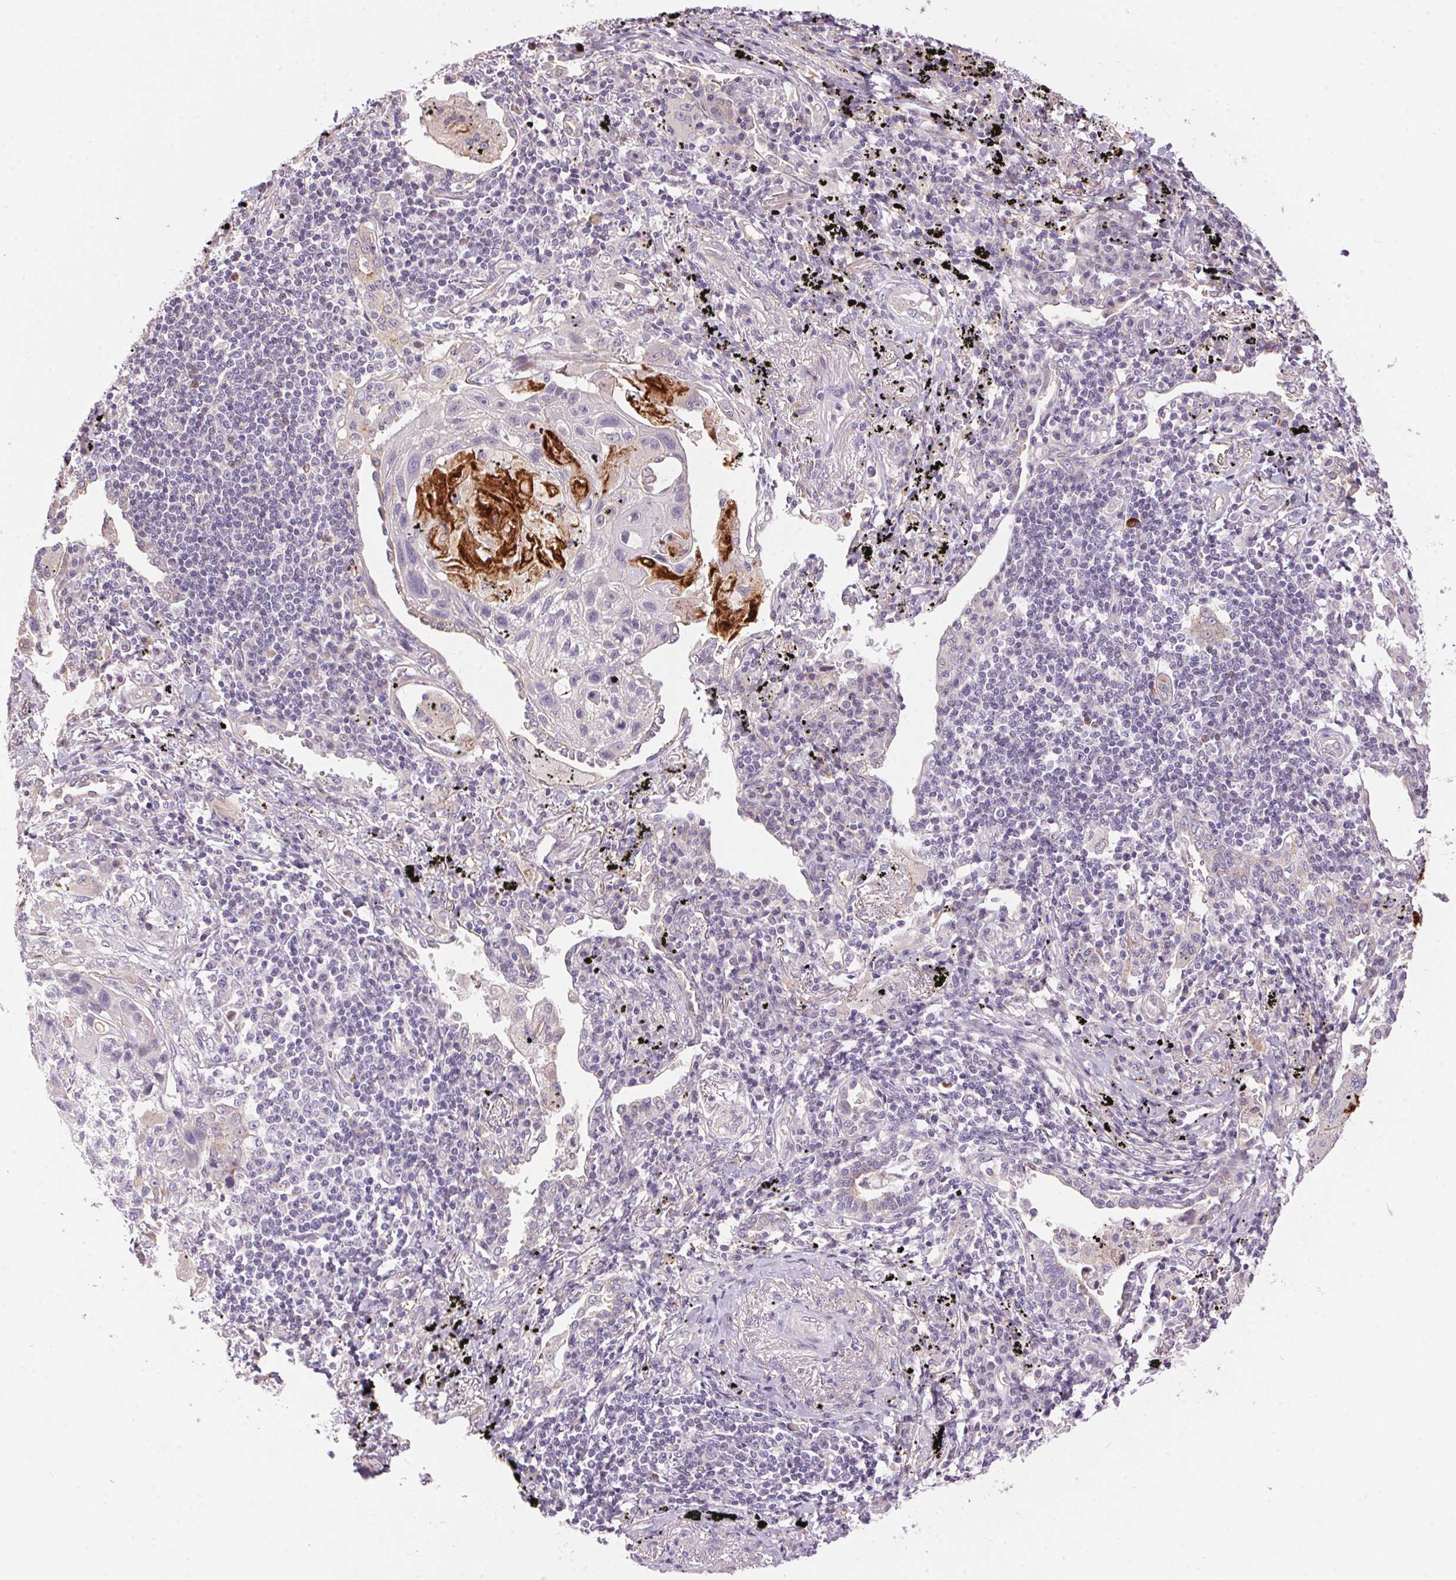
{"staining": {"intensity": "negative", "quantity": "none", "location": "none"}, "tissue": "lung cancer", "cell_type": "Tumor cells", "image_type": "cancer", "snomed": [{"axis": "morphology", "description": "Squamous cell carcinoma, NOS"}, {"axis": "topography", "description": "Lung"}], "caption": "The photomicrograph displays no staining of tumor cells in lung cancer.", "gene": "UNC13B", "patient": {"sex": "male", "age": 78}}